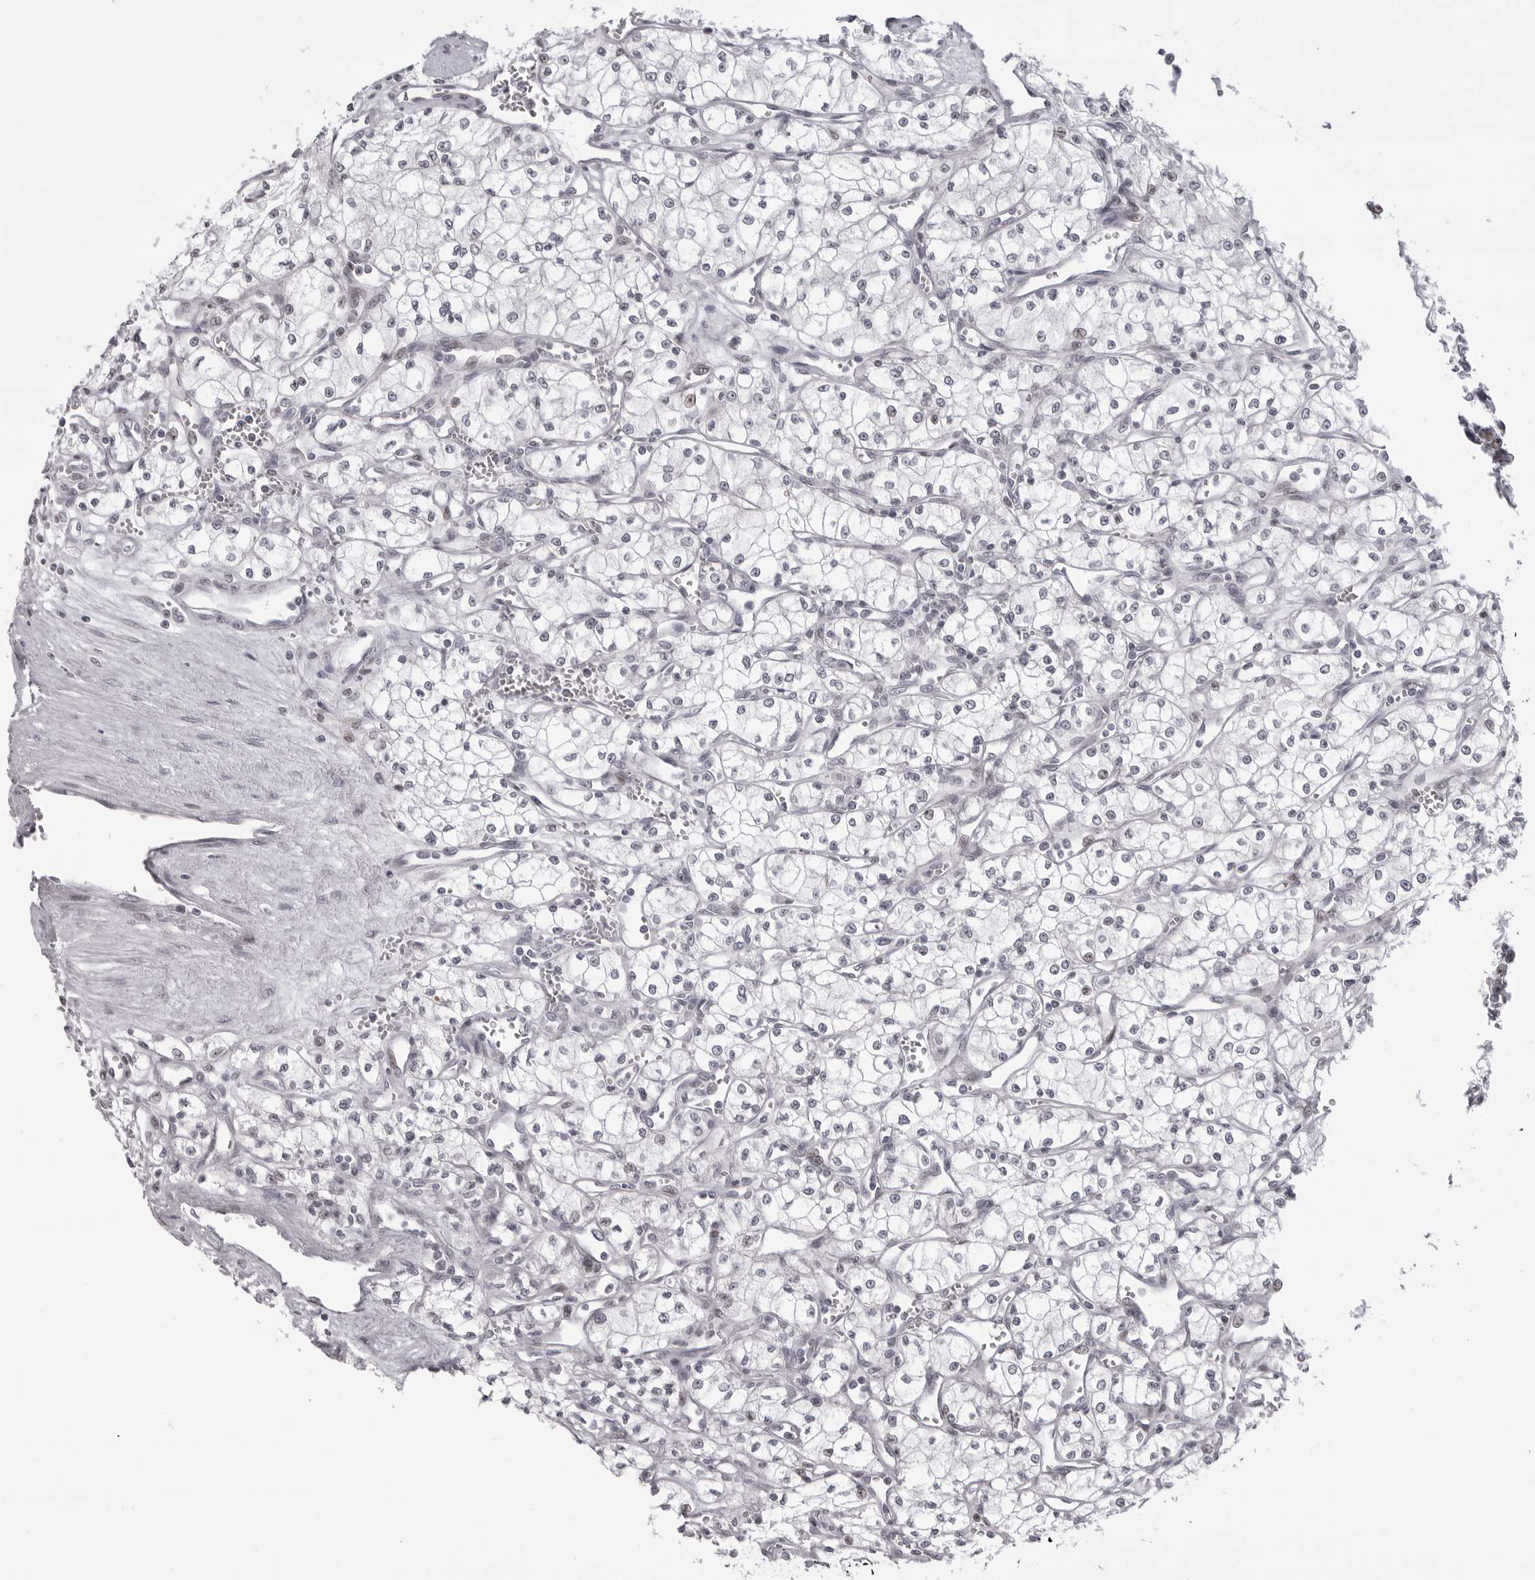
{"staining": {"intensity": "negative", "quantity": "none", "location": "none"}, "tissue": "renal cancer", "cell_type": "Tumor cells", "image_type": "cancer", "snomed": [{"axis": "morphology", "description": "Adenocarcinoma, NOS"}, {"axis": "topography", "description": "Kidney"}], "caption": "DAB immunohistochemical staining of adenocarcinoma (renal) exhibits no significant positivity in tumor cells.", "gene": "PHF3", "patient": {"sex": "male", "age": 59}}